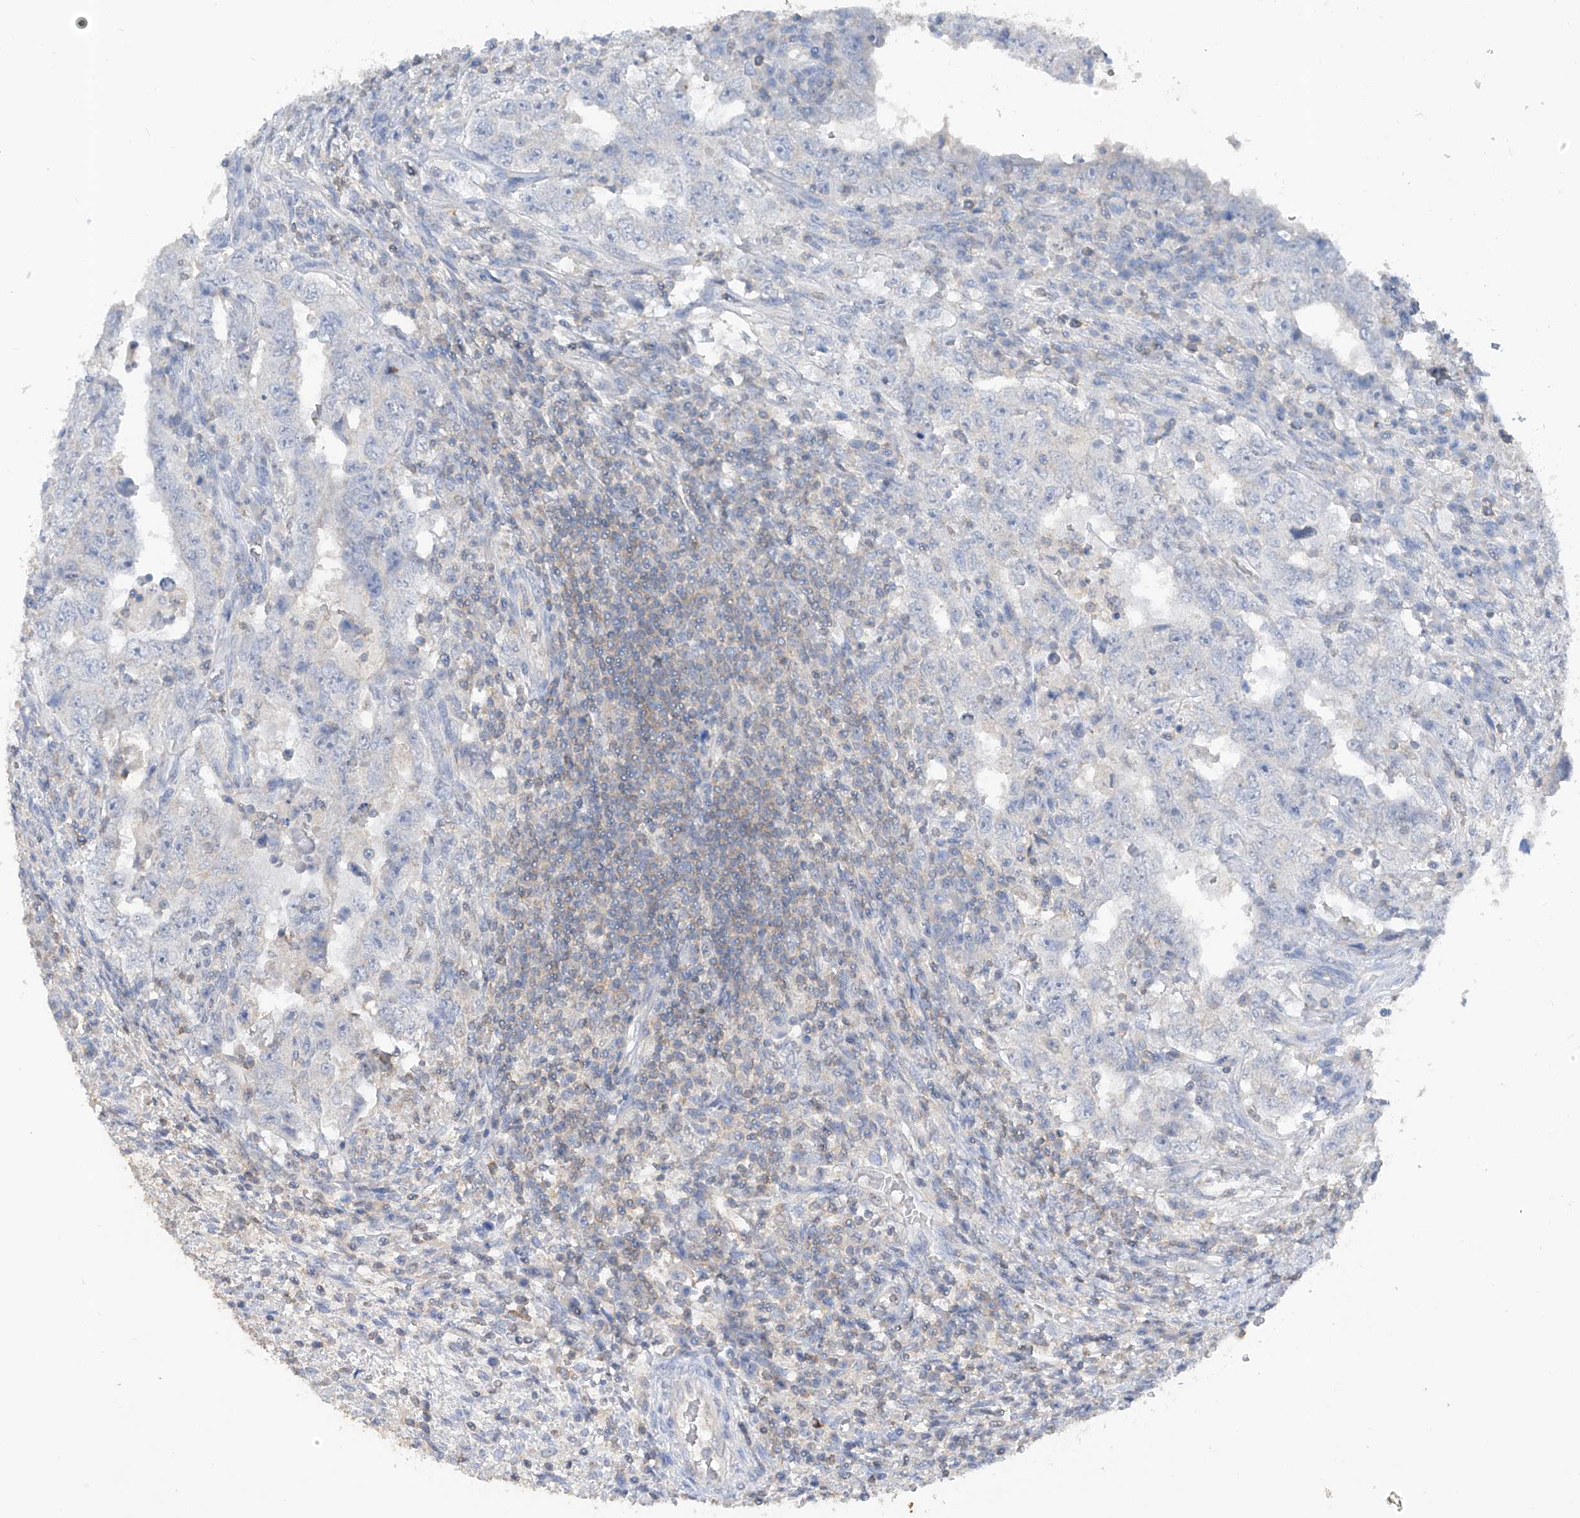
{"staining": {"intensity": "negative", "quantity": "none", "location": "none"}, "tissue": "testis cancer", "cell_type": "Tumor cells", "image_type": "cancer", "snomed": [{"axis": "morphology", "description": "Carcinoma, Embryonal, NOS"}, {"axis": "topography", "description": "Testis"}], "caption": "A photomicrograph of human testis embryonal carcinoma is negative for staining in tumor cells. (Brightfield microscopy of DAB (3,3'-diaminobenzidine) IHC at high magnification).", "gene": "HAS3", "patient": {"sex": "male", "age": 26}}